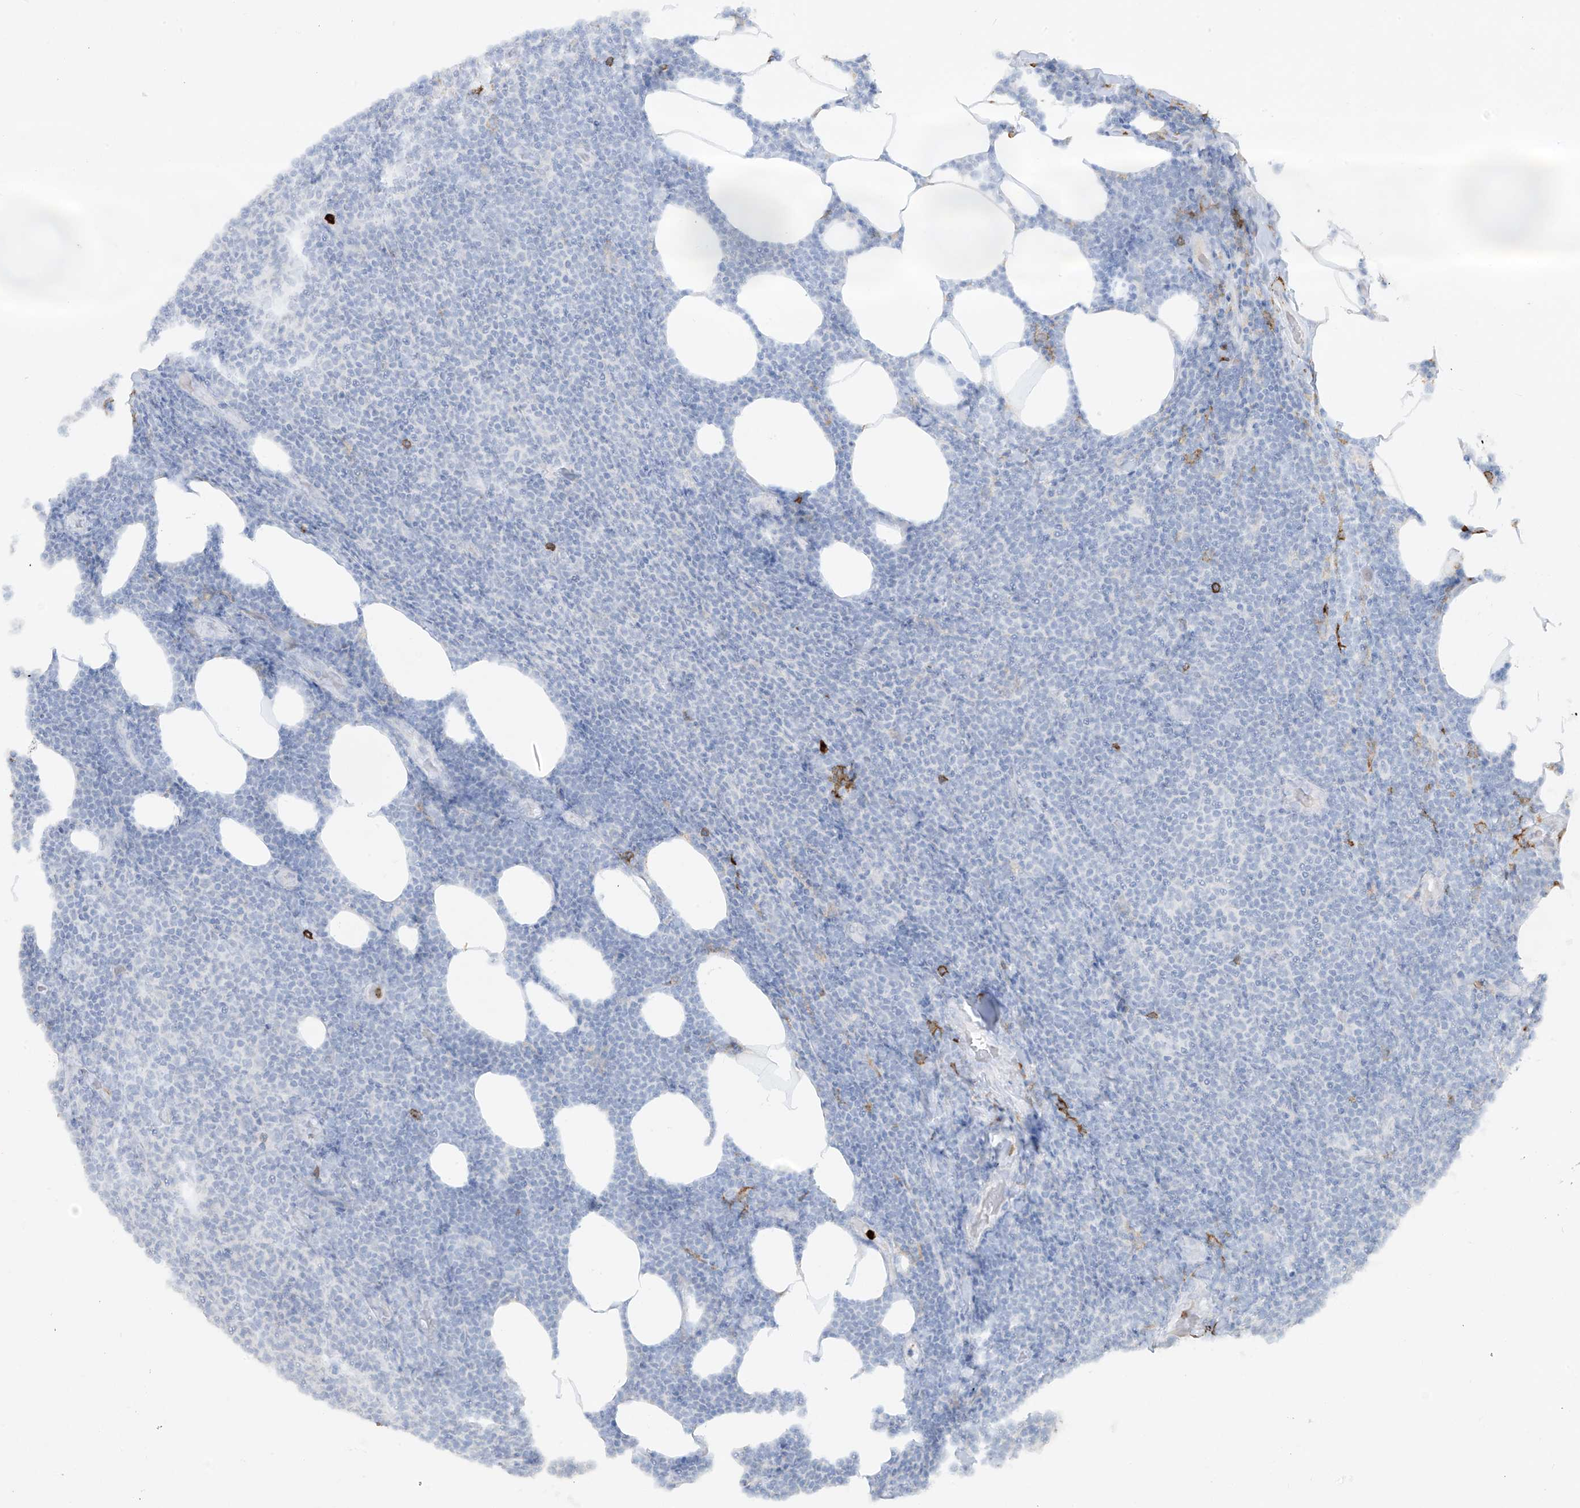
{"staining": {"intensity": "negative", "quantity": "none", "location": "none"}, "tissue": "lymphoma", "cell_type": "Tumor cells", "image_type": "cancer", "snomed": [{"axis": "morphology", "description": "Malignant lymphoma, non-Hodgkin's type, Low grade"}, {"axis": "topography", "description": "Lymph node"}], "caption": "A micrograph of malignant lymphoma, non-Hodgkin's type (low-grade) stained for a protein reveals no brown staining in tumor cells. (DAB immunohistochemistry visualized using brightfield microscopy, high magnification).", "gene": "FCGR3A", "patient": {"sex": "male", "age": 66}}